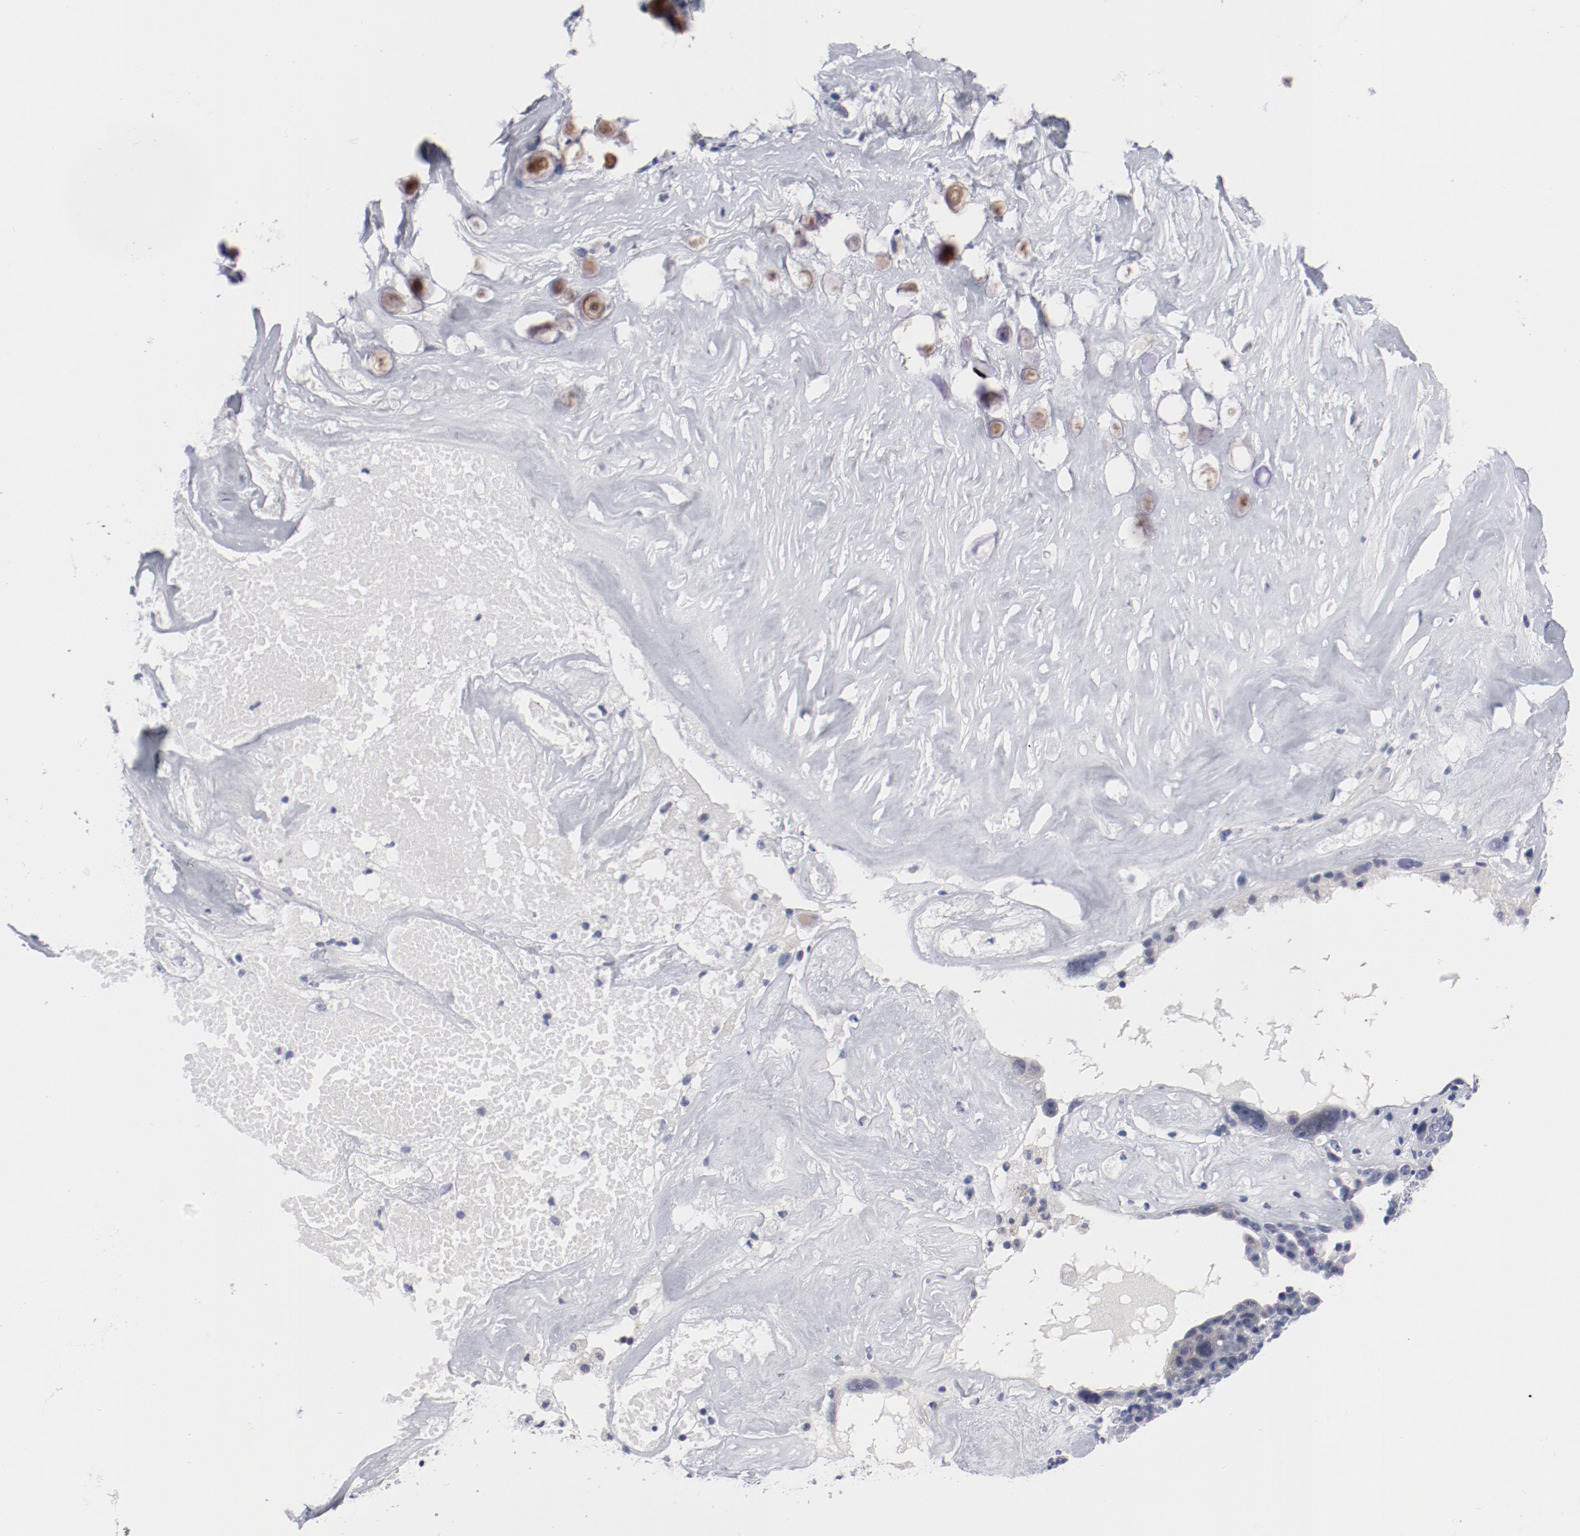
{"staining": {"intensity": "negative", "quantity": "none", "location": "none"}, "tissue": "ovarian cancer", "cell_type": "Tumor cells", "image_type": "cancer", "snomed": [{"axis": "morphology", "description": "Cystadenocarcinoma, serous, NOS"}, {"axis": "topography", "description": "Ovary"}], "caption": "This is an immunohistochemistry (IHC) photomicrograph of human serous cystadenocarcinoma (ovarian). There is no staining in tumor cells.", "gene": "KCNK13", "patient": {"sex": "female", "age": 66}}